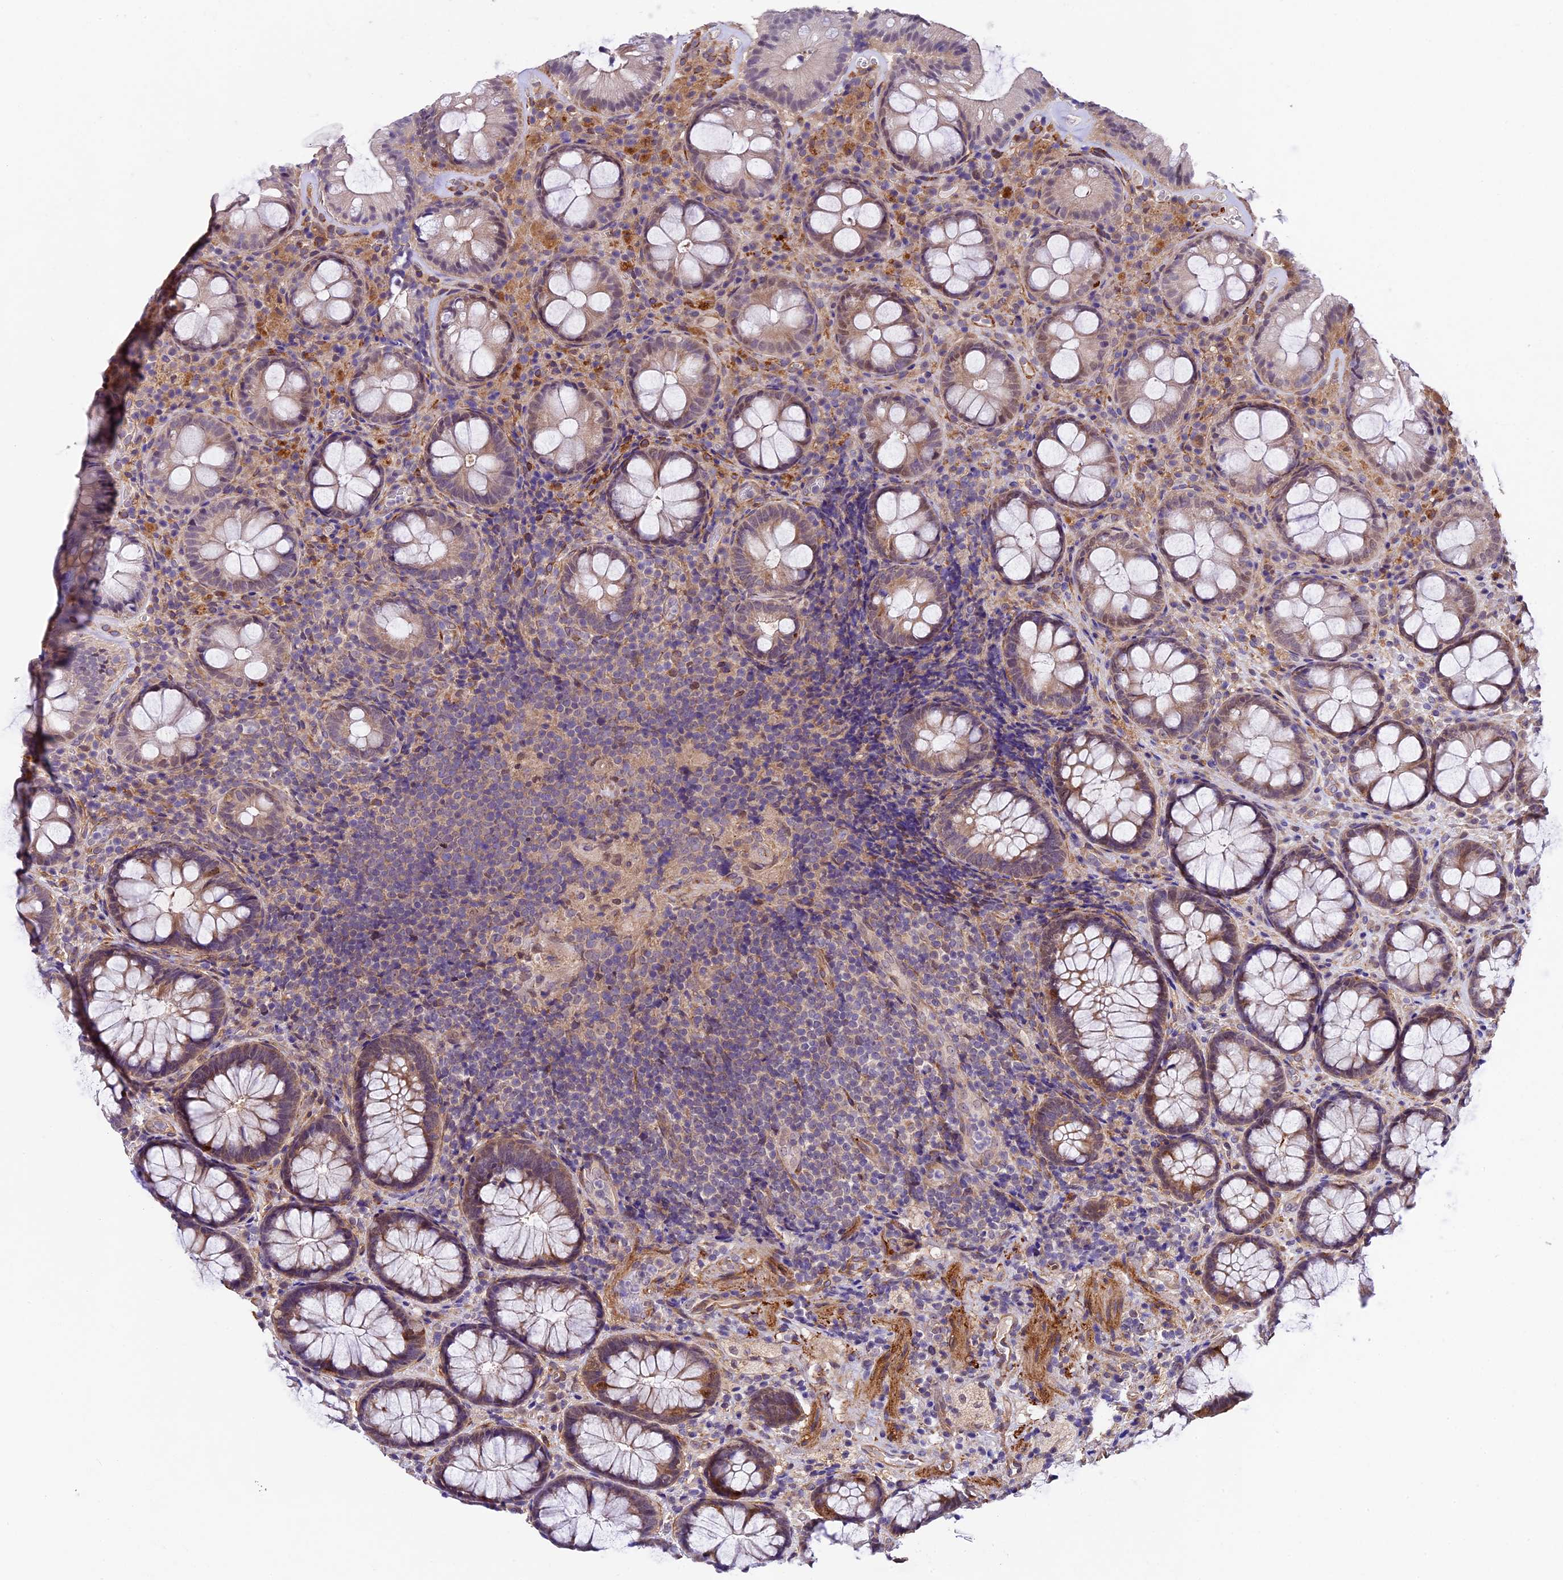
{"staining": {"intensity": "weak", "quantity": "25%-75%", "location": "cytoplasmic/membranous"}, "tissue": "rectum", "cell_type": "Glandular cells", "image_type": "normal", "snomed": [{"axis": "morphology", "description": "Normal tissue, NOS"}, {"axis": "topography", "description": "Rectum"}], "caption": "This photomicrograph reveals IHC staining of normal rectum, with low weak cytoplasmic/membranous expression in approximately 25%-75% of glandular cells.", "gene": "LSM7", "patient": {"sex": "male", "age": 83}}